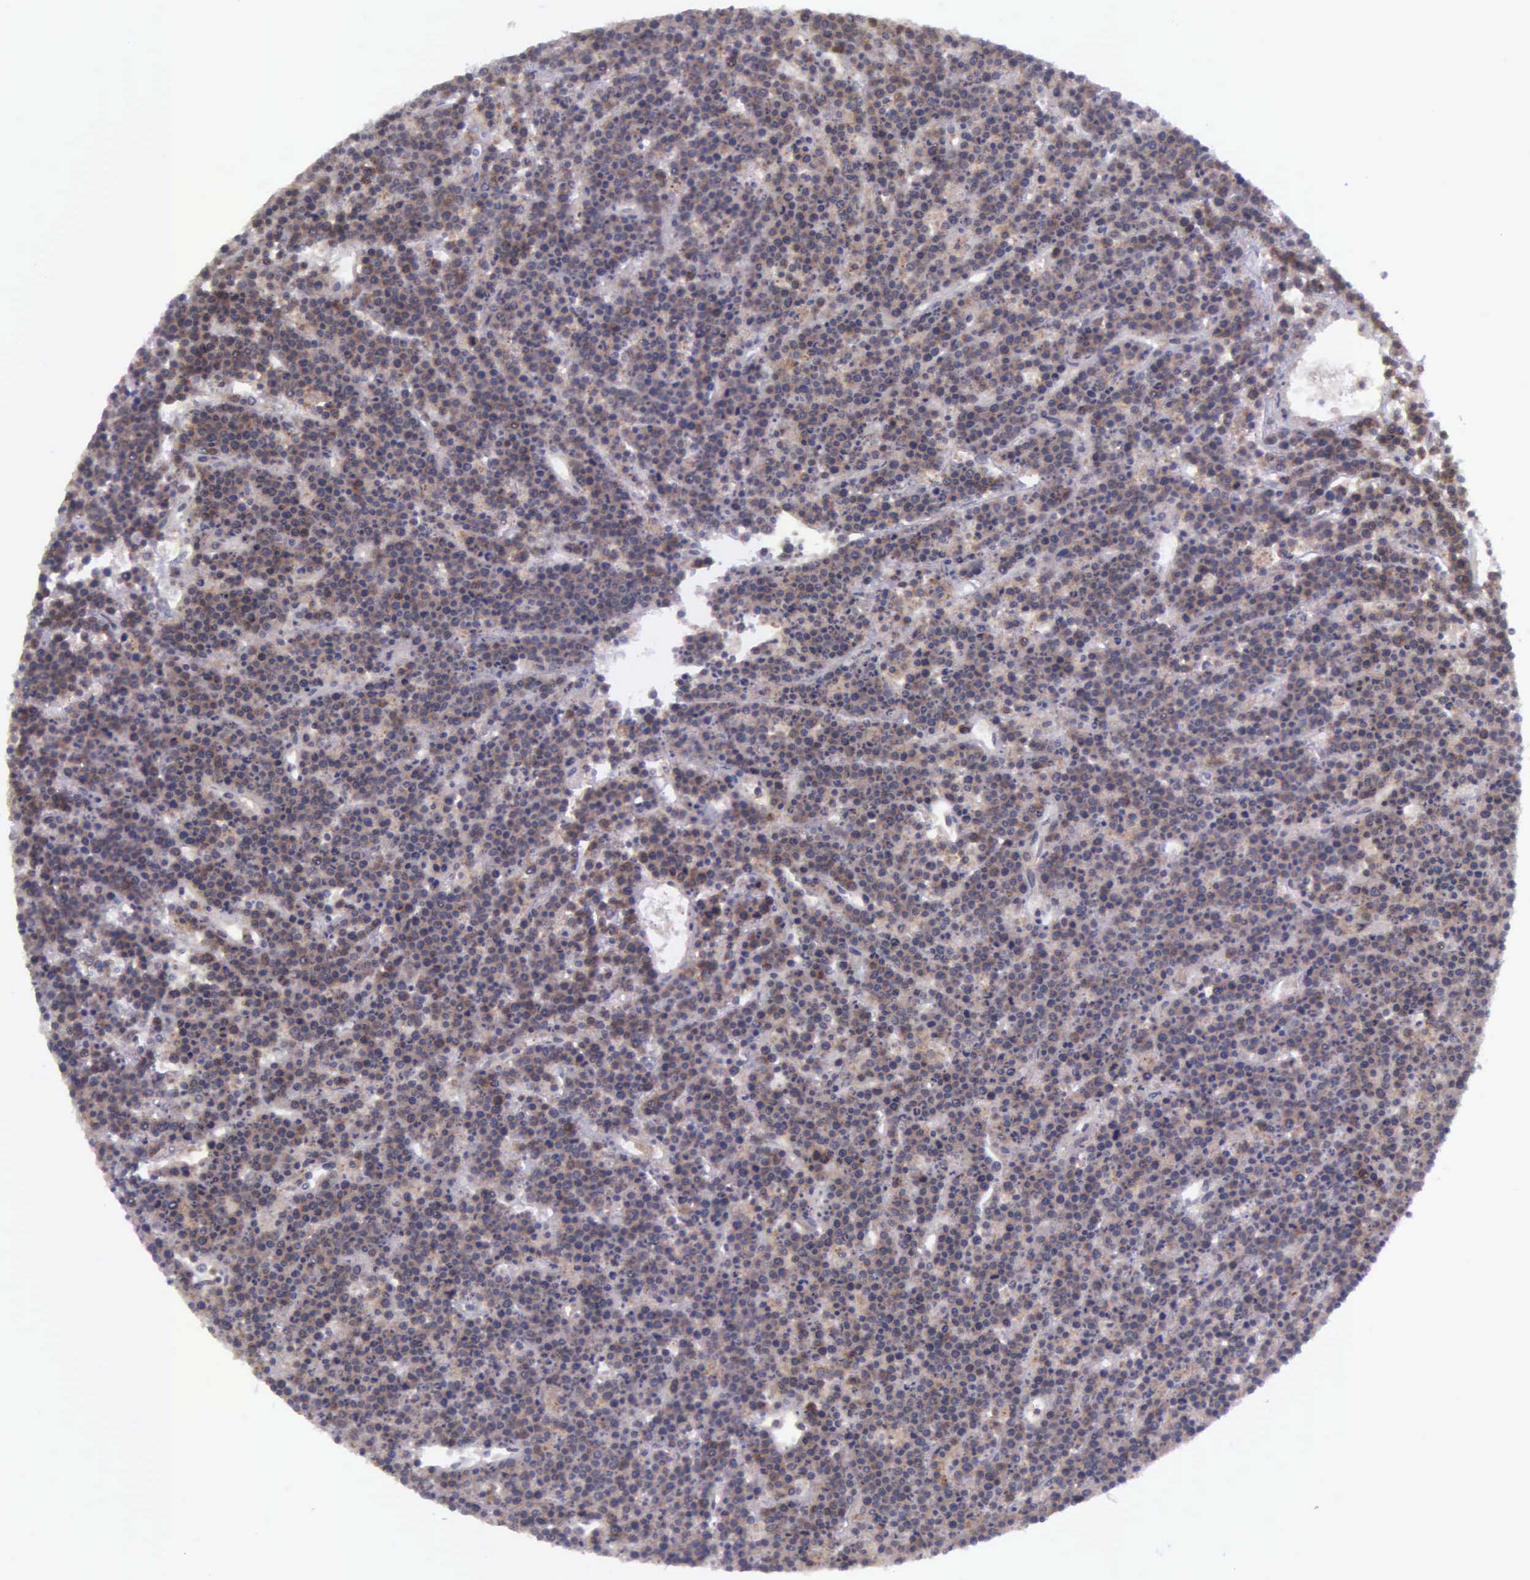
{"staining": {"intensity": "weak", "quantity": ">75%", "location": "cytoplasmic/membranous,nuclear"}, "tissue": "lymphoma", "cell_type": "Tumor cells", "image_type": "cancer", "snomed": [{"axis": "morphology", "description": "Malignant lymphoma, non-Hodgkin's type, High grade"}, {"axis": "topography", "description": "Ovary"}], "caption": "Immunohistochemistry (IHC) staining of high-grade malignant lymphoma, non-Hodgkin's type, which displays low levels of weak cytoplasmic/membranous and nuclear expression in about >75% of tumor cells indicating weak cytoplasmic/membranous and nuclear protein expression. The staining was performed using DAB (brown) for protein detection and nuclei were counterstained in hematoxylin (blue).", "gene": "MICAL3", "patient": {"sex": "female", "age": 56}}